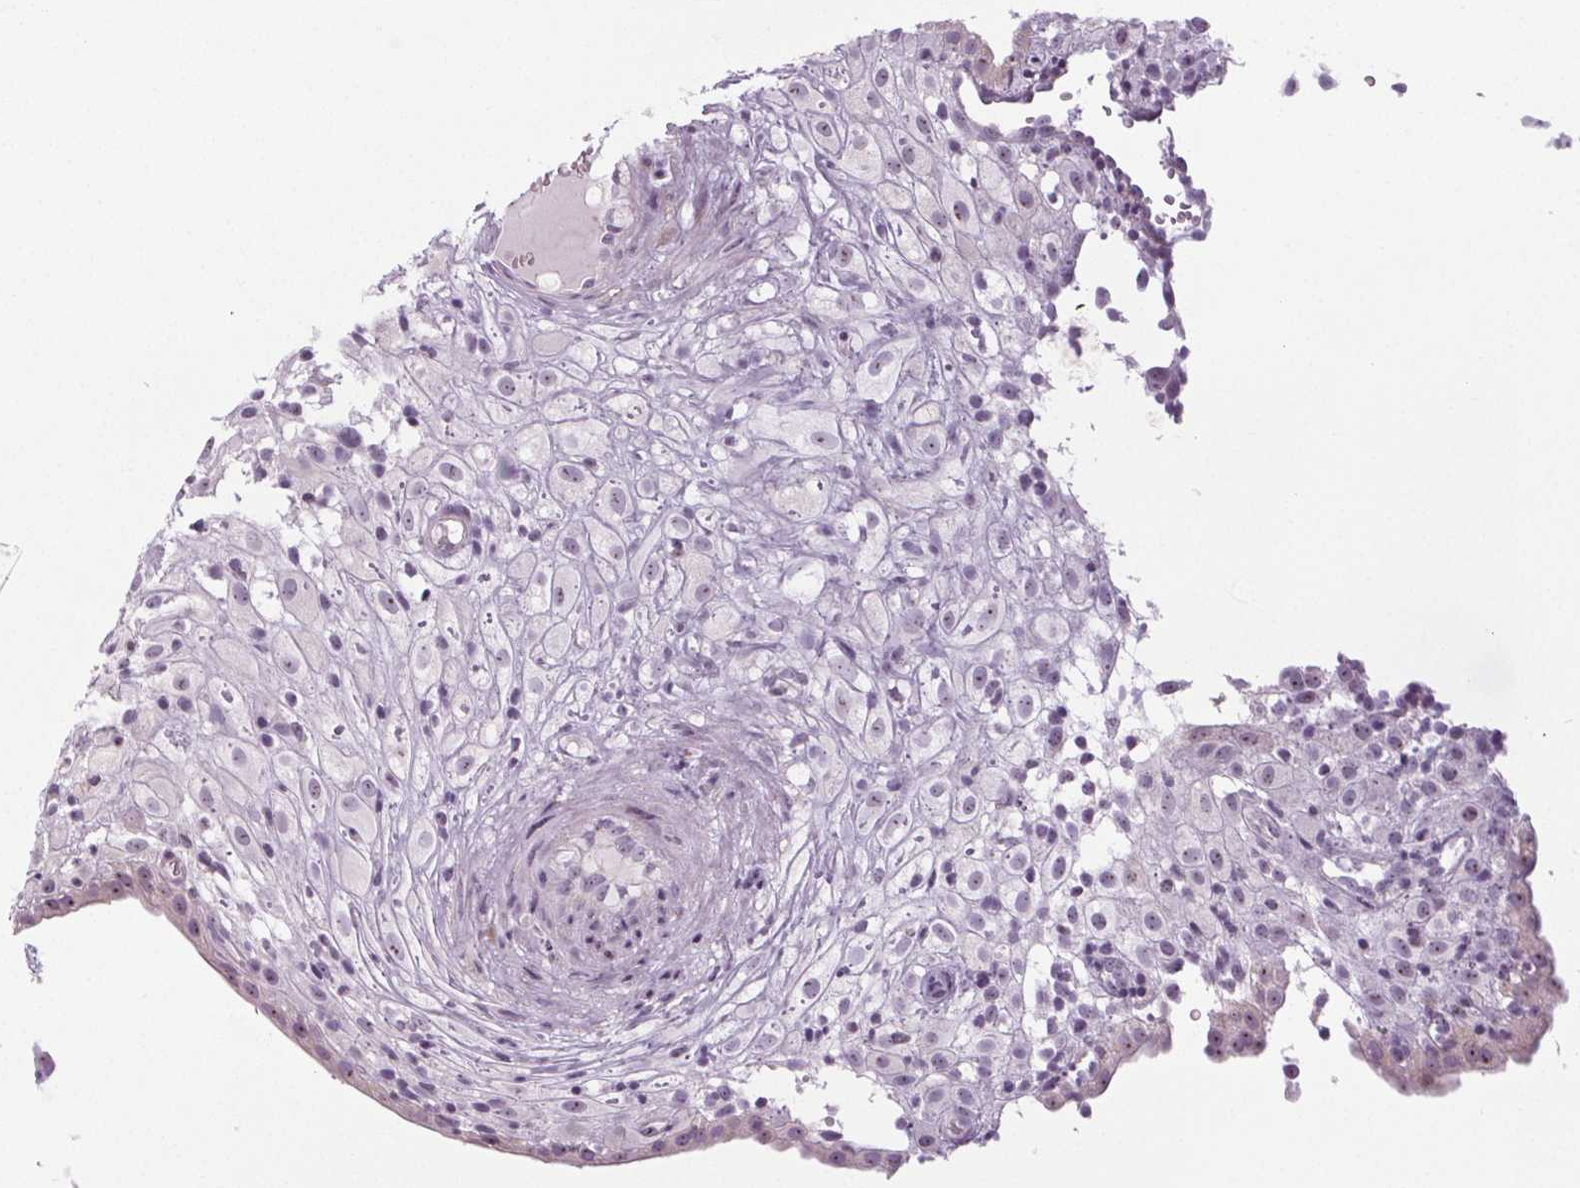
{"staining": {"intensity": "weak", "quantity": "<25%", "location": "nuclear"}, "tissue": "placenta", "cell_type": "Decidual cells", "image_type": "normal", "snomed": [{"axis": "morphology", "description": "Normal tissue, NOS"}, {"axis": "topography", "description": "Placenta"}], "caption": "The IHC photomicrograph has no significant positivity in decidual cells of placenta.", "gene": "NOLC1", "patient": {"sex": "female", "age": 24}}